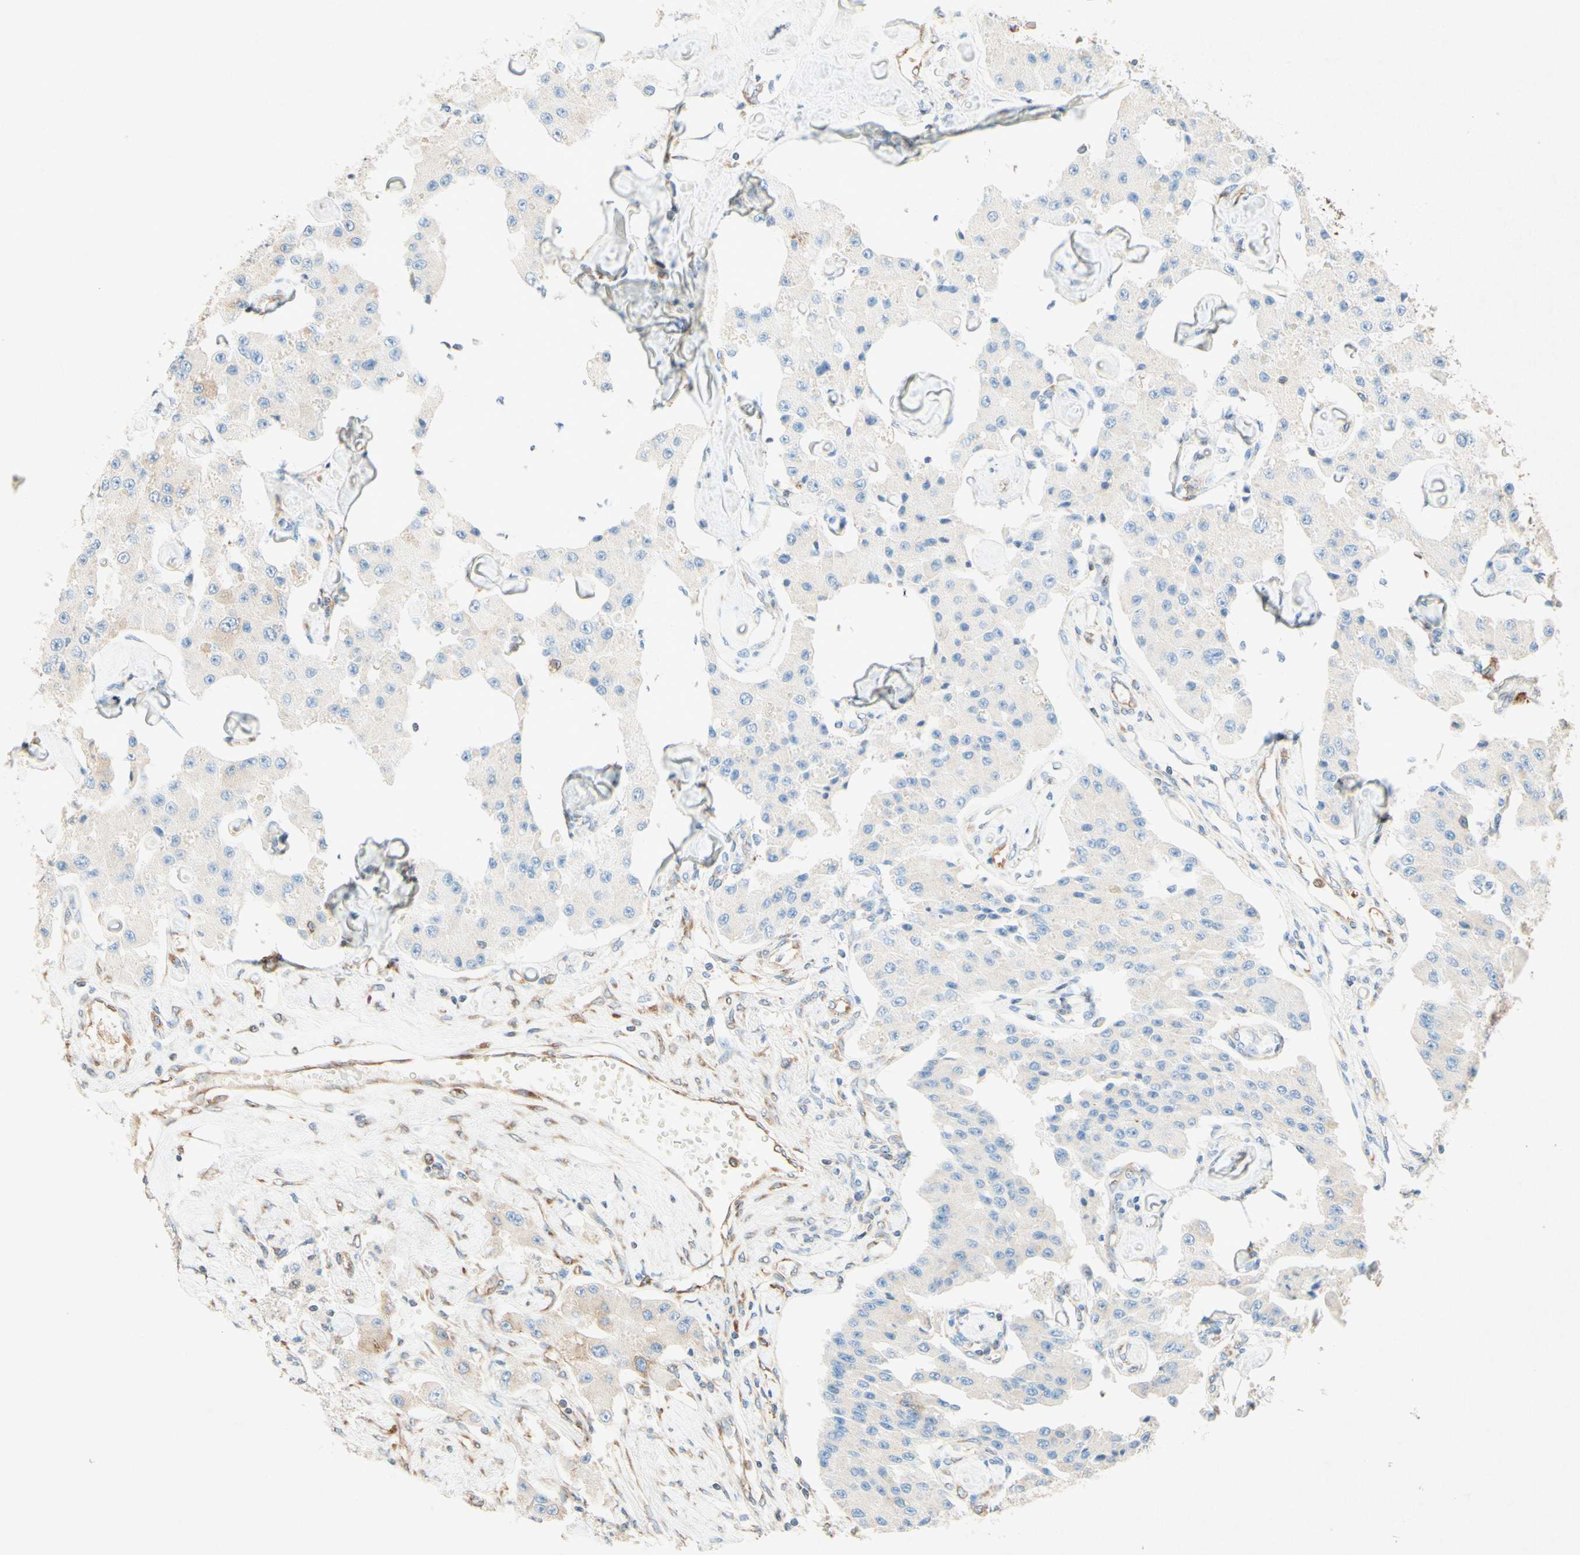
{"staining": {"intensity": "negative", "quantity": "none", "location": "none"}, "tissue": "carcinoid", "cell_type": "Tumor cells", "image_type": "cancer", "snomed": [{"axis": "morphology", "description": "Carcinoid, malignant, NOS"}, {"axis": "topography", "description": "Pancreas"}], "caption": "There is no significant expression in tumor cells of malignant carcinoid.", "gene": "PABPC1", "patient": {"sex": "male", "age": 41}}